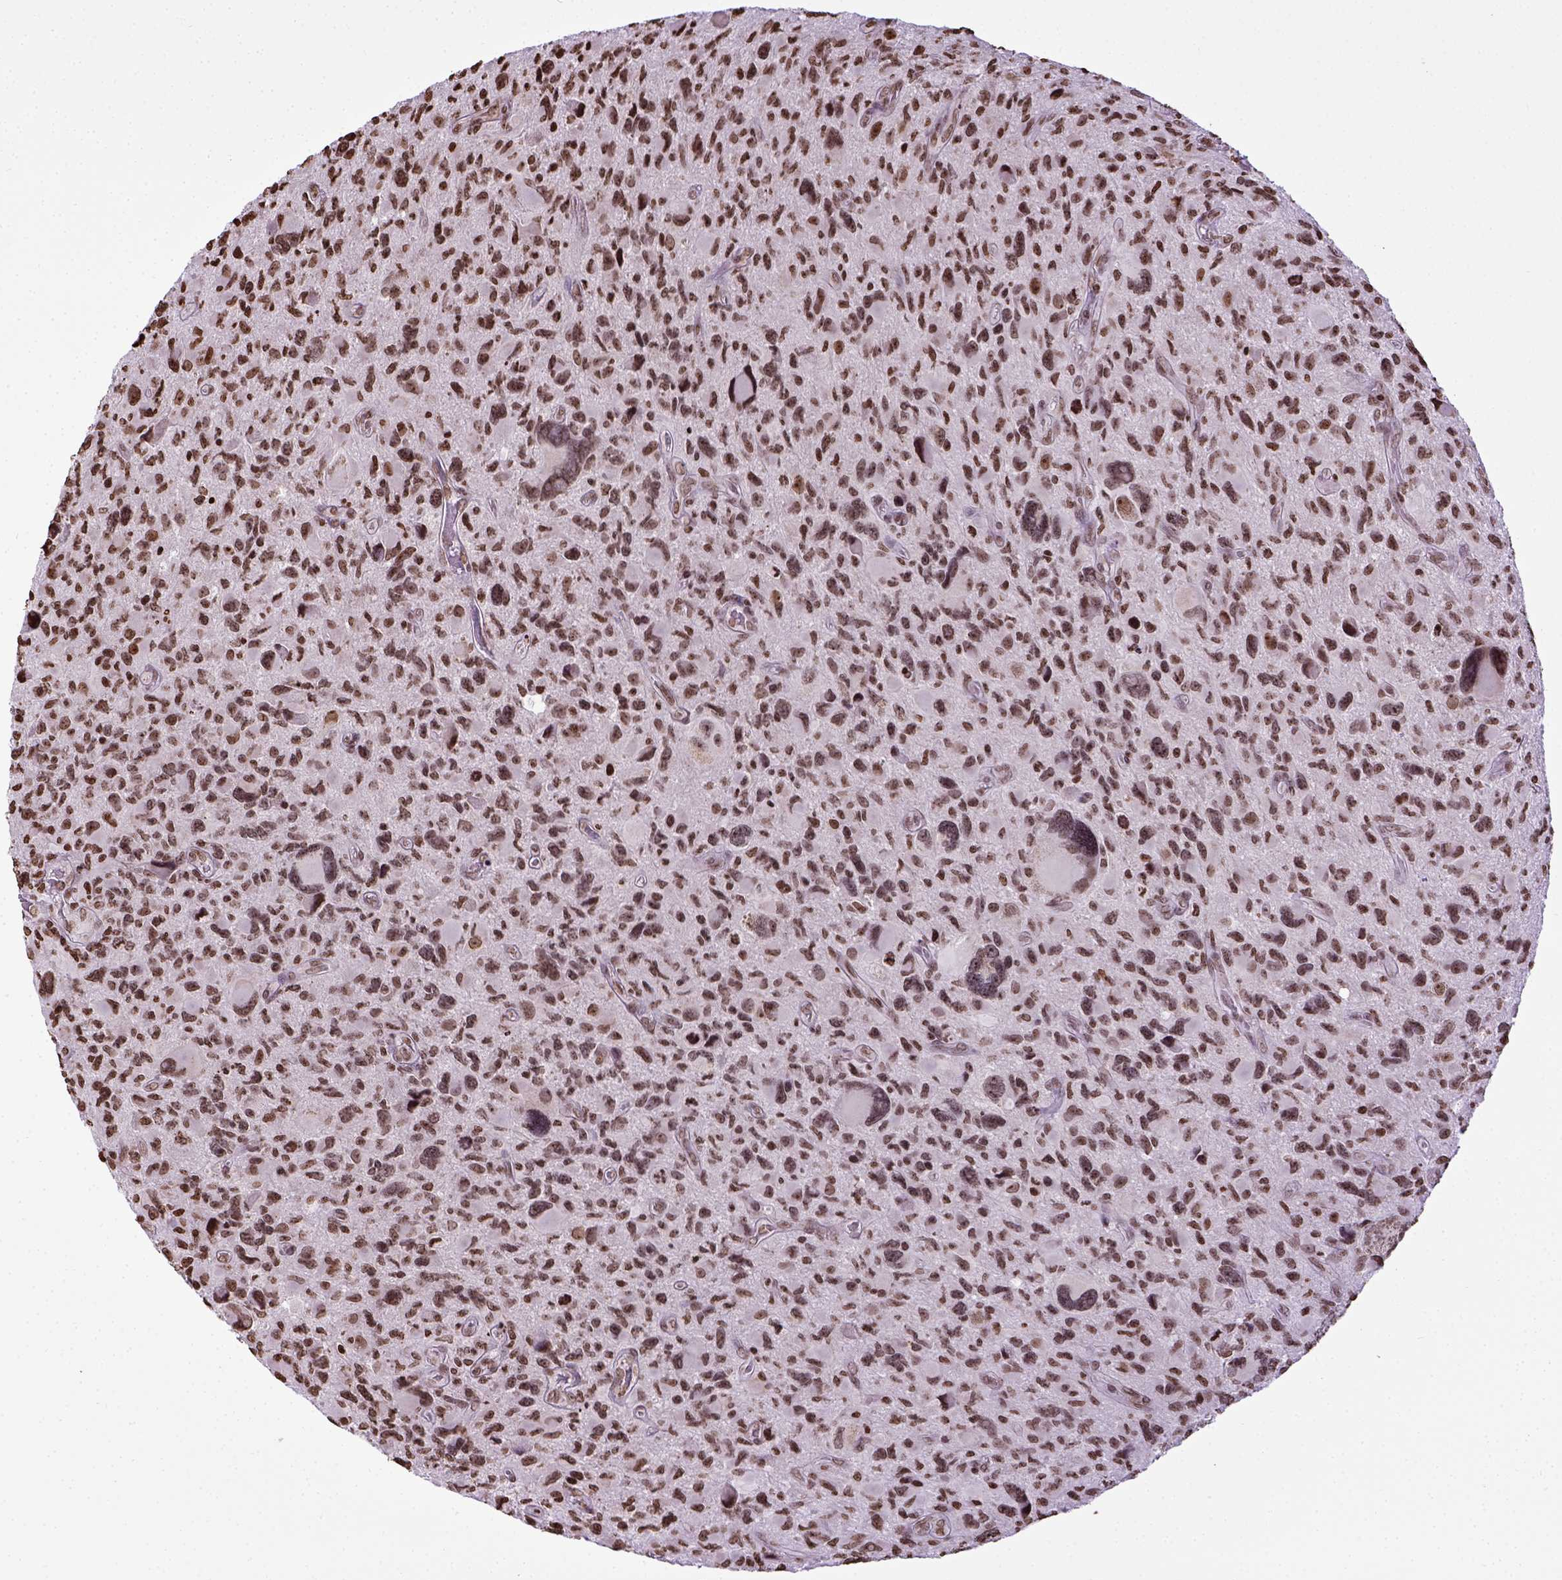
{"staining": {"intensity": "moderate", "quantity": ">75%", "location": "nuclear"}, "tissue": "glioma", "cell_type": "Tumor cells", "image_type": "cancer", "snomed": [{"axis": "morphology", "description": "Glioma, malignant, NOS"}, {"axis": "morphology", "description": "Glioma, malignant, High grade"}, {"axis": "topography", "description": "Brain"}], "caption": "Glioma (malignant) stained with IHC displays moderate nuclear staining in approximately >75% of tumor cells. (DAB (3,3'-diaminobenzidine) IHC, brown staining for protein, blue staining for nuclei).", "gene": "ZNF75D", "patient": {"sex": "female", "age": 71}}